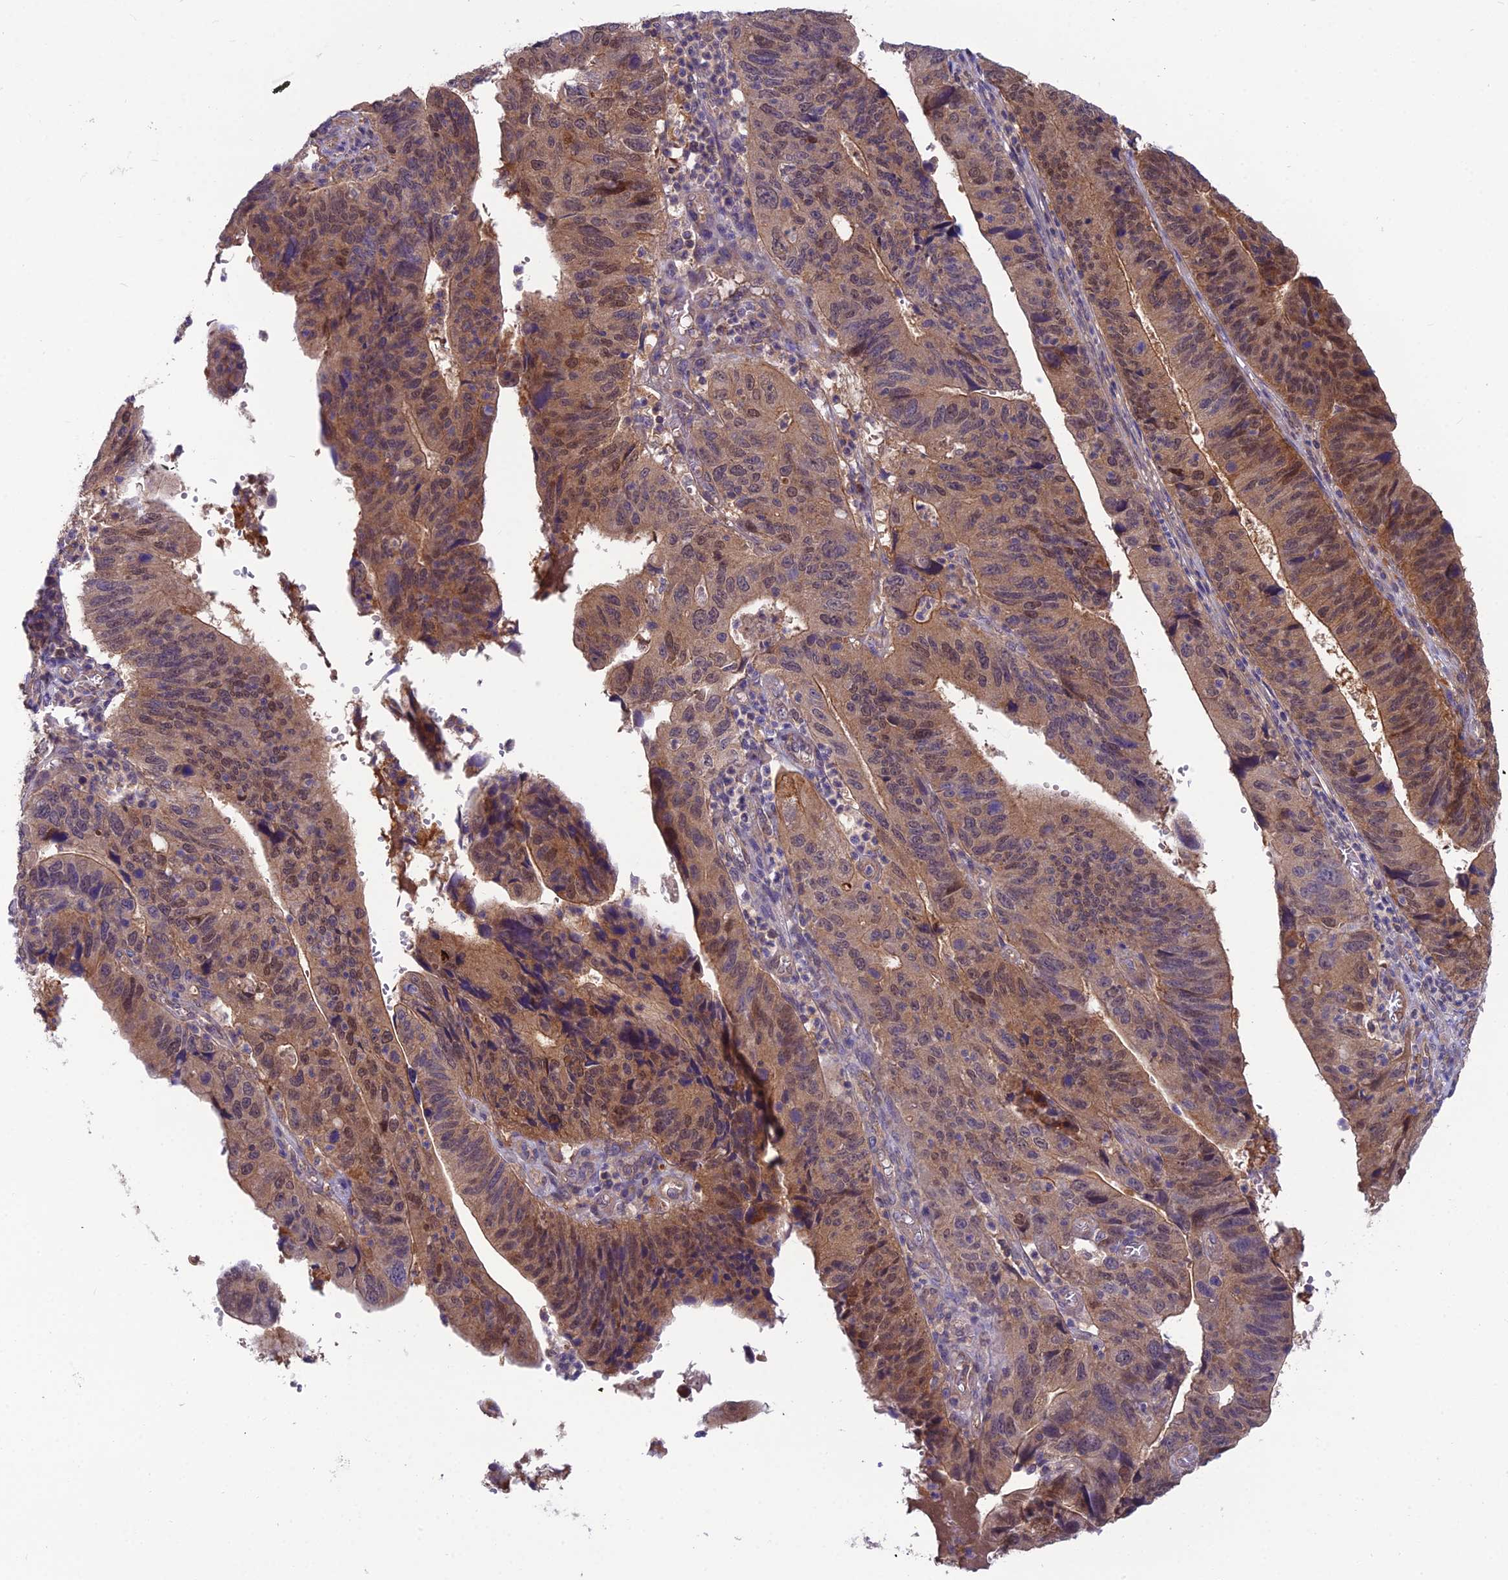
{"staining": {"intensity": "moderate", "quantity": ">75%", "location": "cytoplasmic/membranous,nuclear"}, "tissue": "stomach cancer", "cell_type": "Tumor cells", "image_type": "cancer", "snomed": [{"axis": "morphology", "description": "Adenocarcinoma, NOS"}, {"axis": "topography", "description": "Stomach"}], "caption": "Protein analysis of stomach adenocarcinoma tissue shows moderate cytoplasmic/membranous and nuclear positivity in about >75% of tumor cells.", "gene": "MVD", "patient": {"sex": "male", "age": 59}}